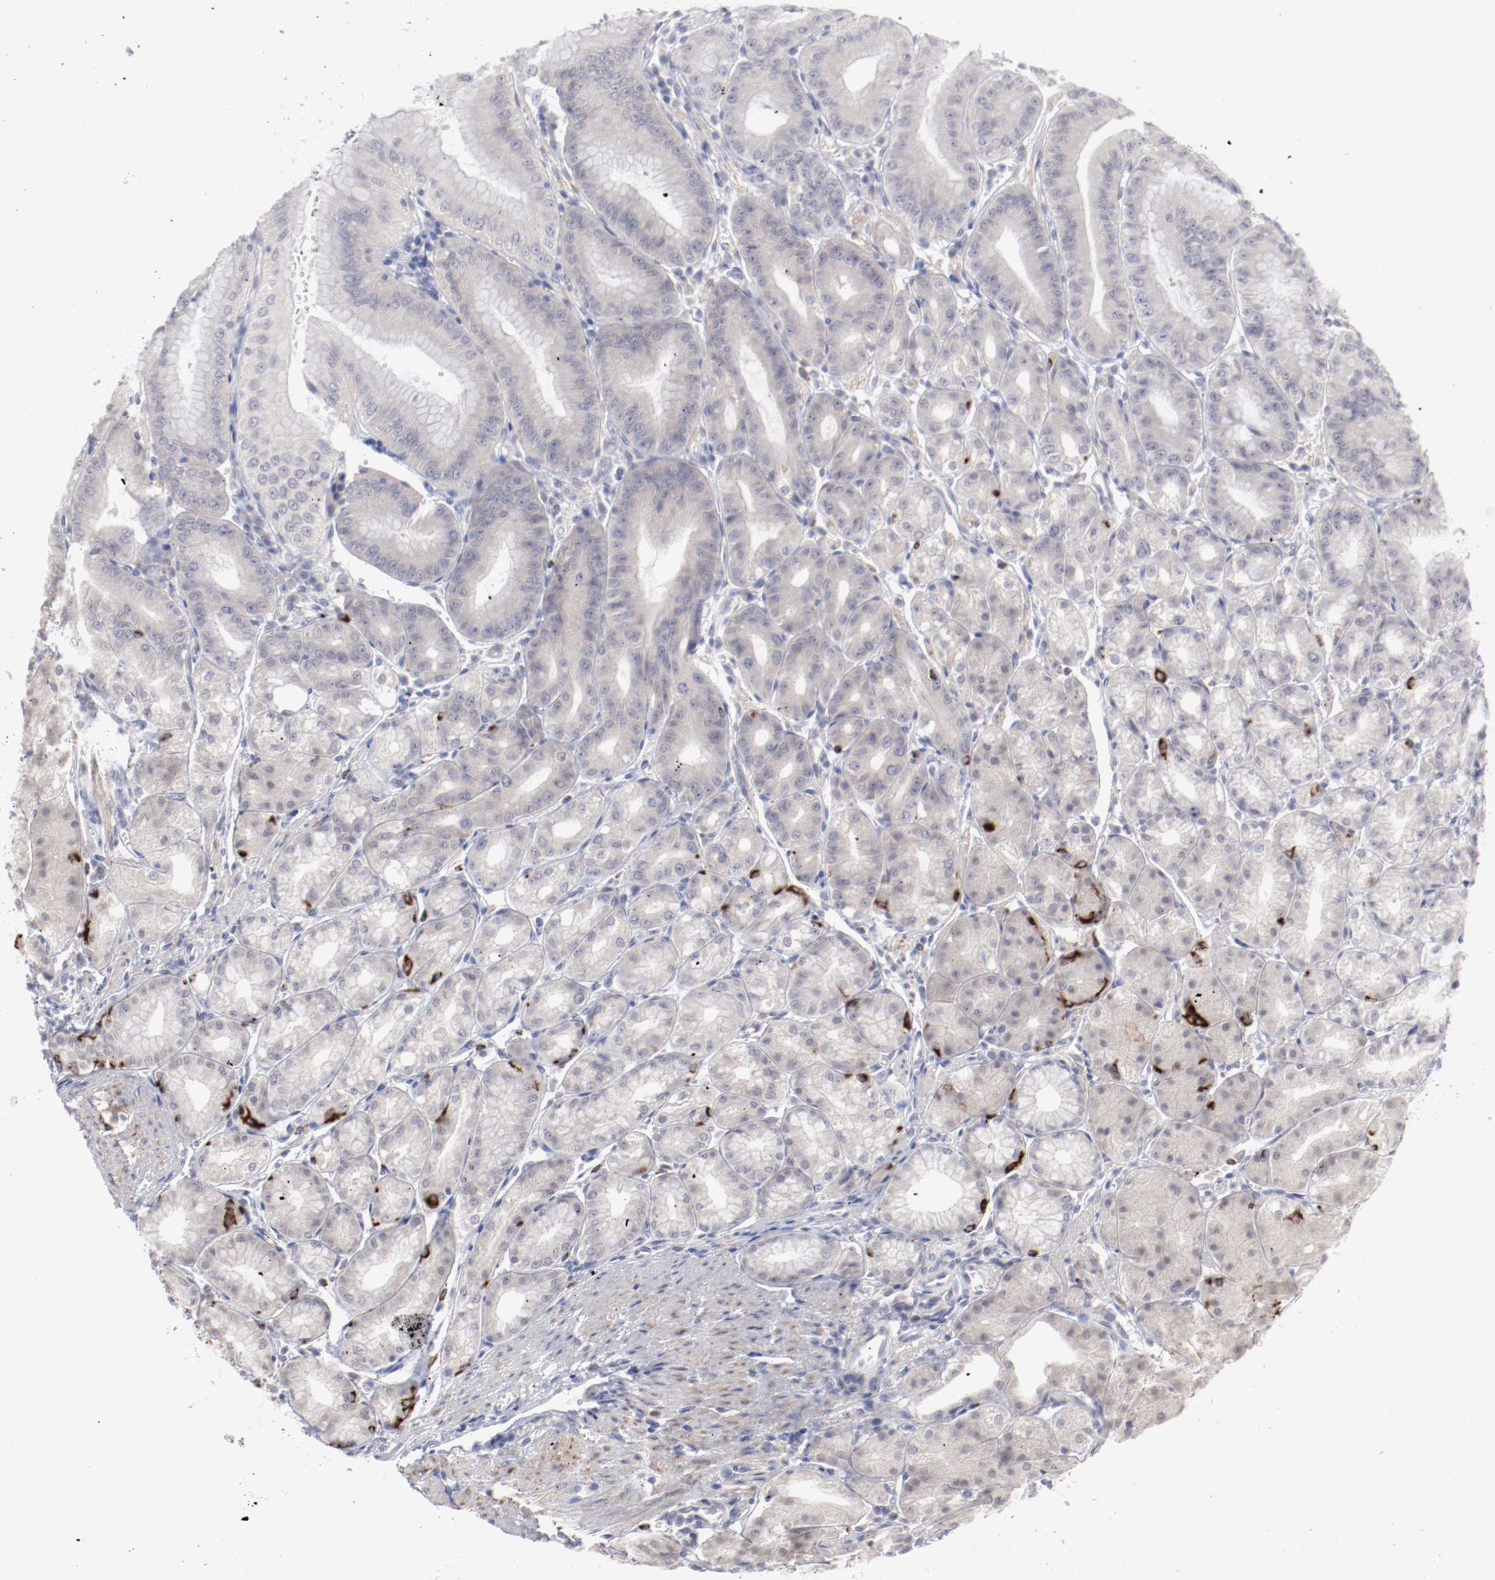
{"staining": {"intensity": "negative", "quantity": "none", "location": "none"}, "tissue": "stomach", "cell_type": "Glandular cells", "image_type": "normal", "snomed": [{"axis": "morphology", "description": "Normal tissue, NOS"}, {"axis": "topography", "description": "Stomach, lower"}], "caption": "DAB immunohistochemical staining of normal human stomach displays no significant expression in glandular cells. (Brightfield microscopy of DAB IHC at high magnification).", "gene": "SH3BGR", "patient": {"sex": "male", "age": 71}}